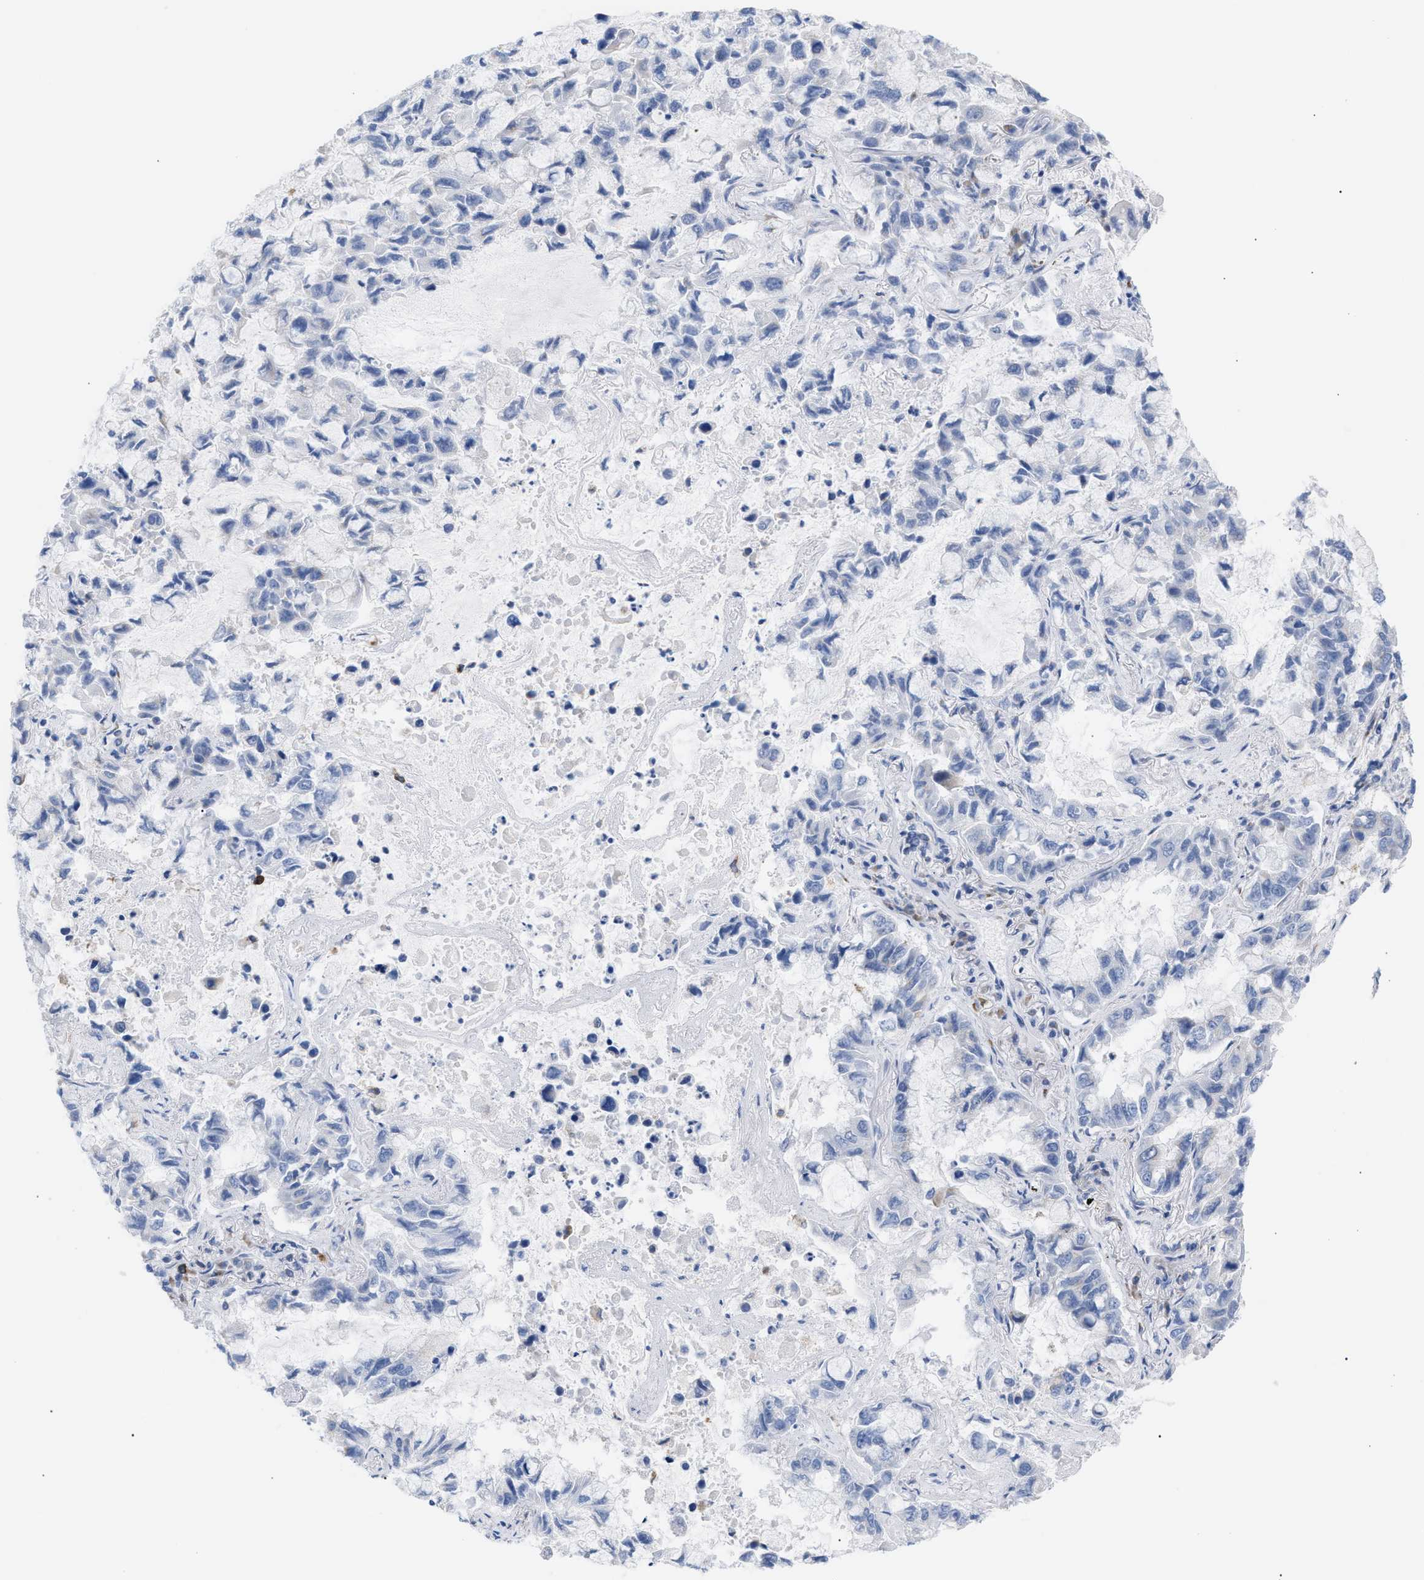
{"staining": {"intensity": "negative", "quantity": "none", "location": "none"}, "tissue": "lung cancer", "cell_type": "Tumor cells", "image_type": "cancer", "snomed": [{"axis": "morphology", "description": "Adenocarcinoma, NOS"}, {"axis": "topography", "description": "Lung"}], "caption": "An immunohistochemistry image of lung cancer is shown. There is no staining in tumor cells of lung cancer.", "gene": "TACC3", "patient": {"sex": "male", "age": 64}}